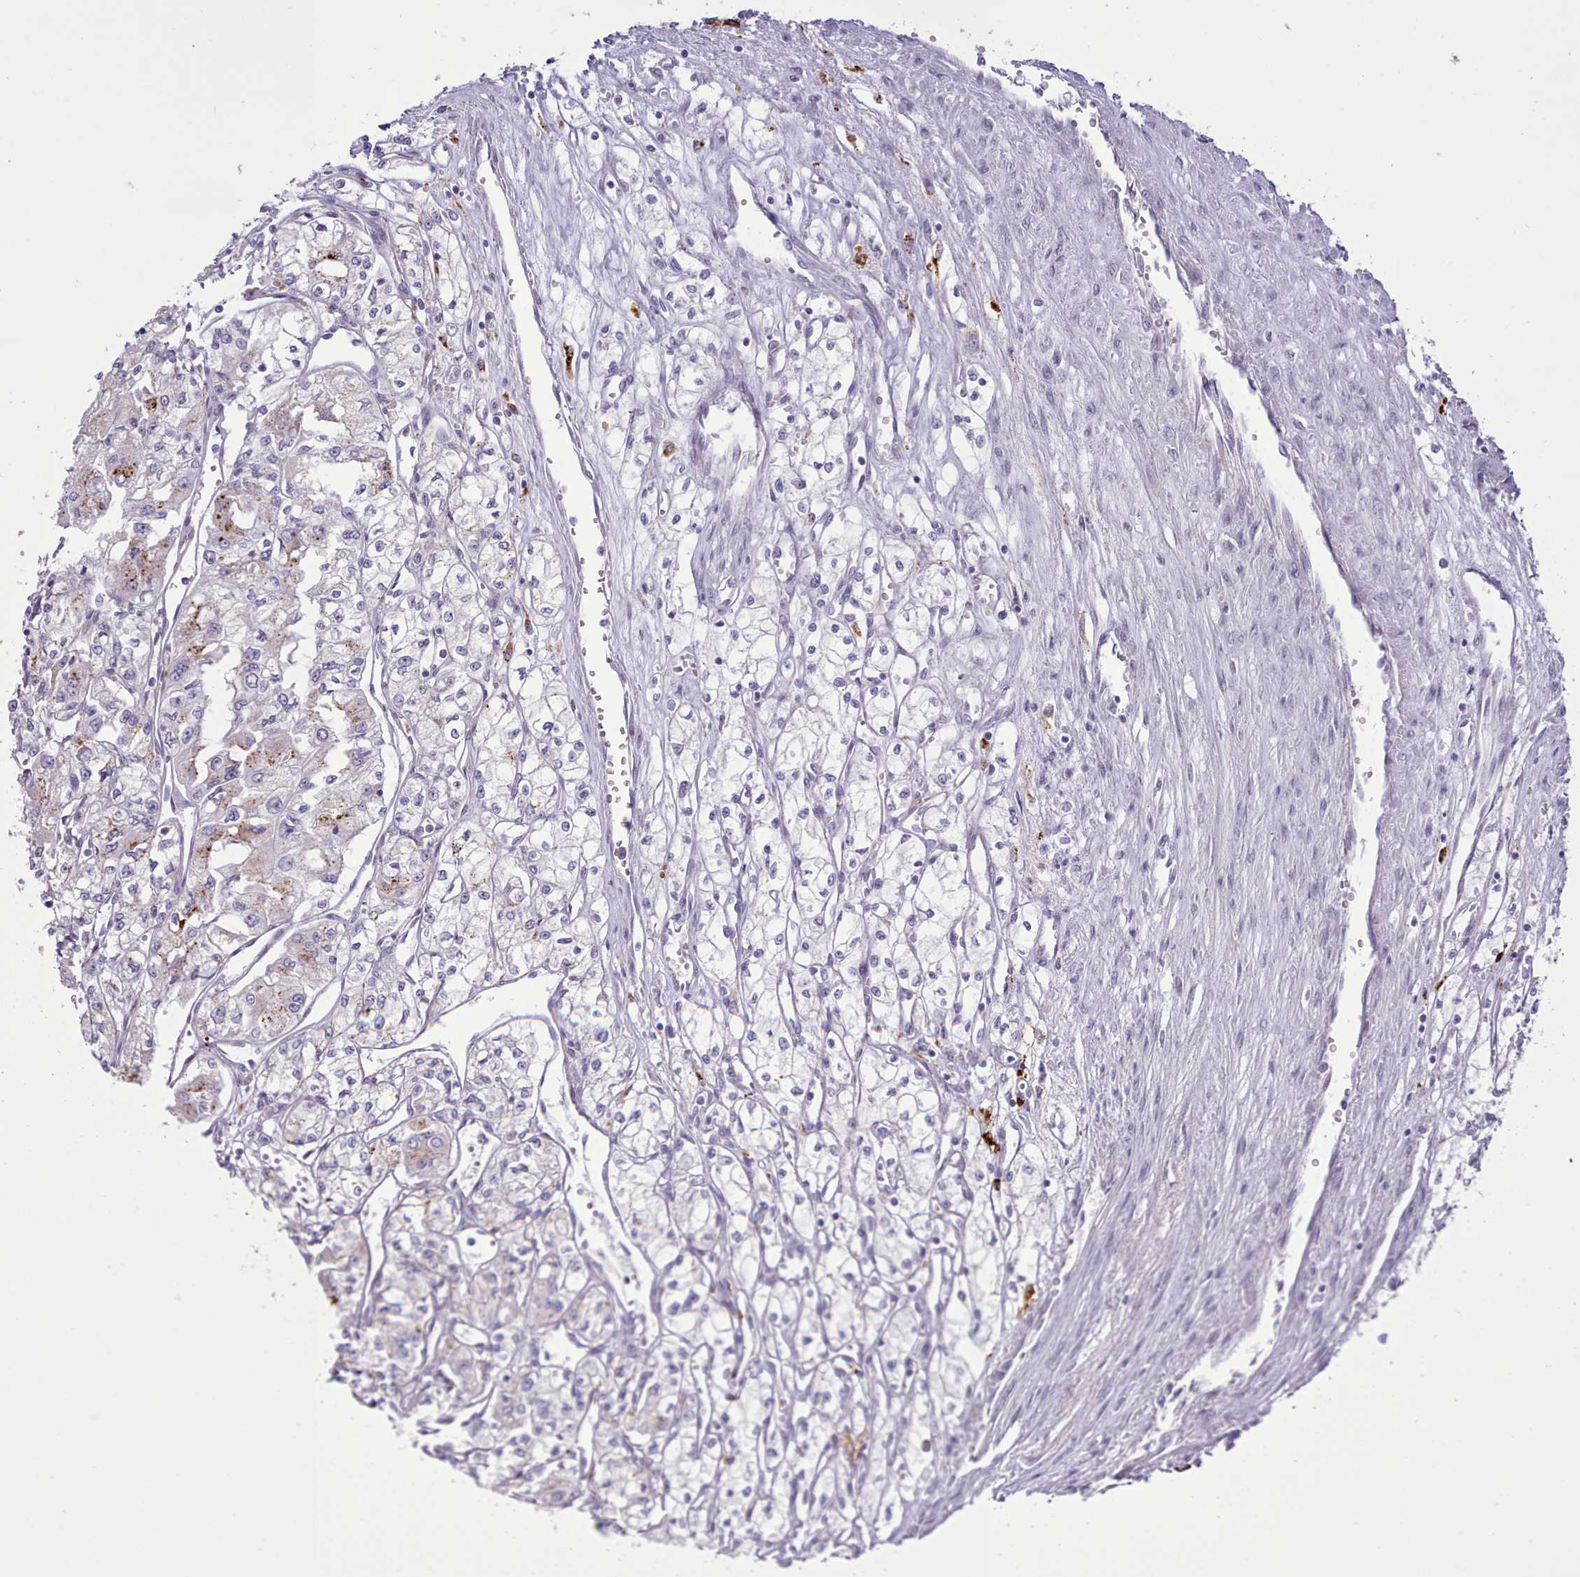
{"staining": {"intensity": "negative", "quantity": "none", "location": "none"}, "tissue": "renal cancer", "cell_type": "Tumor cells", "image_type": "cancer", "snomed": [{"axis": "morphology", "description": "Adenocarcinoma, NOS"}, {"axis": "topography", "description": "Kidney"}], "caption": "Immunohistochemistry photomicrograph of neoplastic tissue: human adenocarcinoma (renal) stained with DAB exhibits no significant protein staining in tumor cells.", "gene": "SRD5A1", "patient": {"sex": "male", "age": 59}}